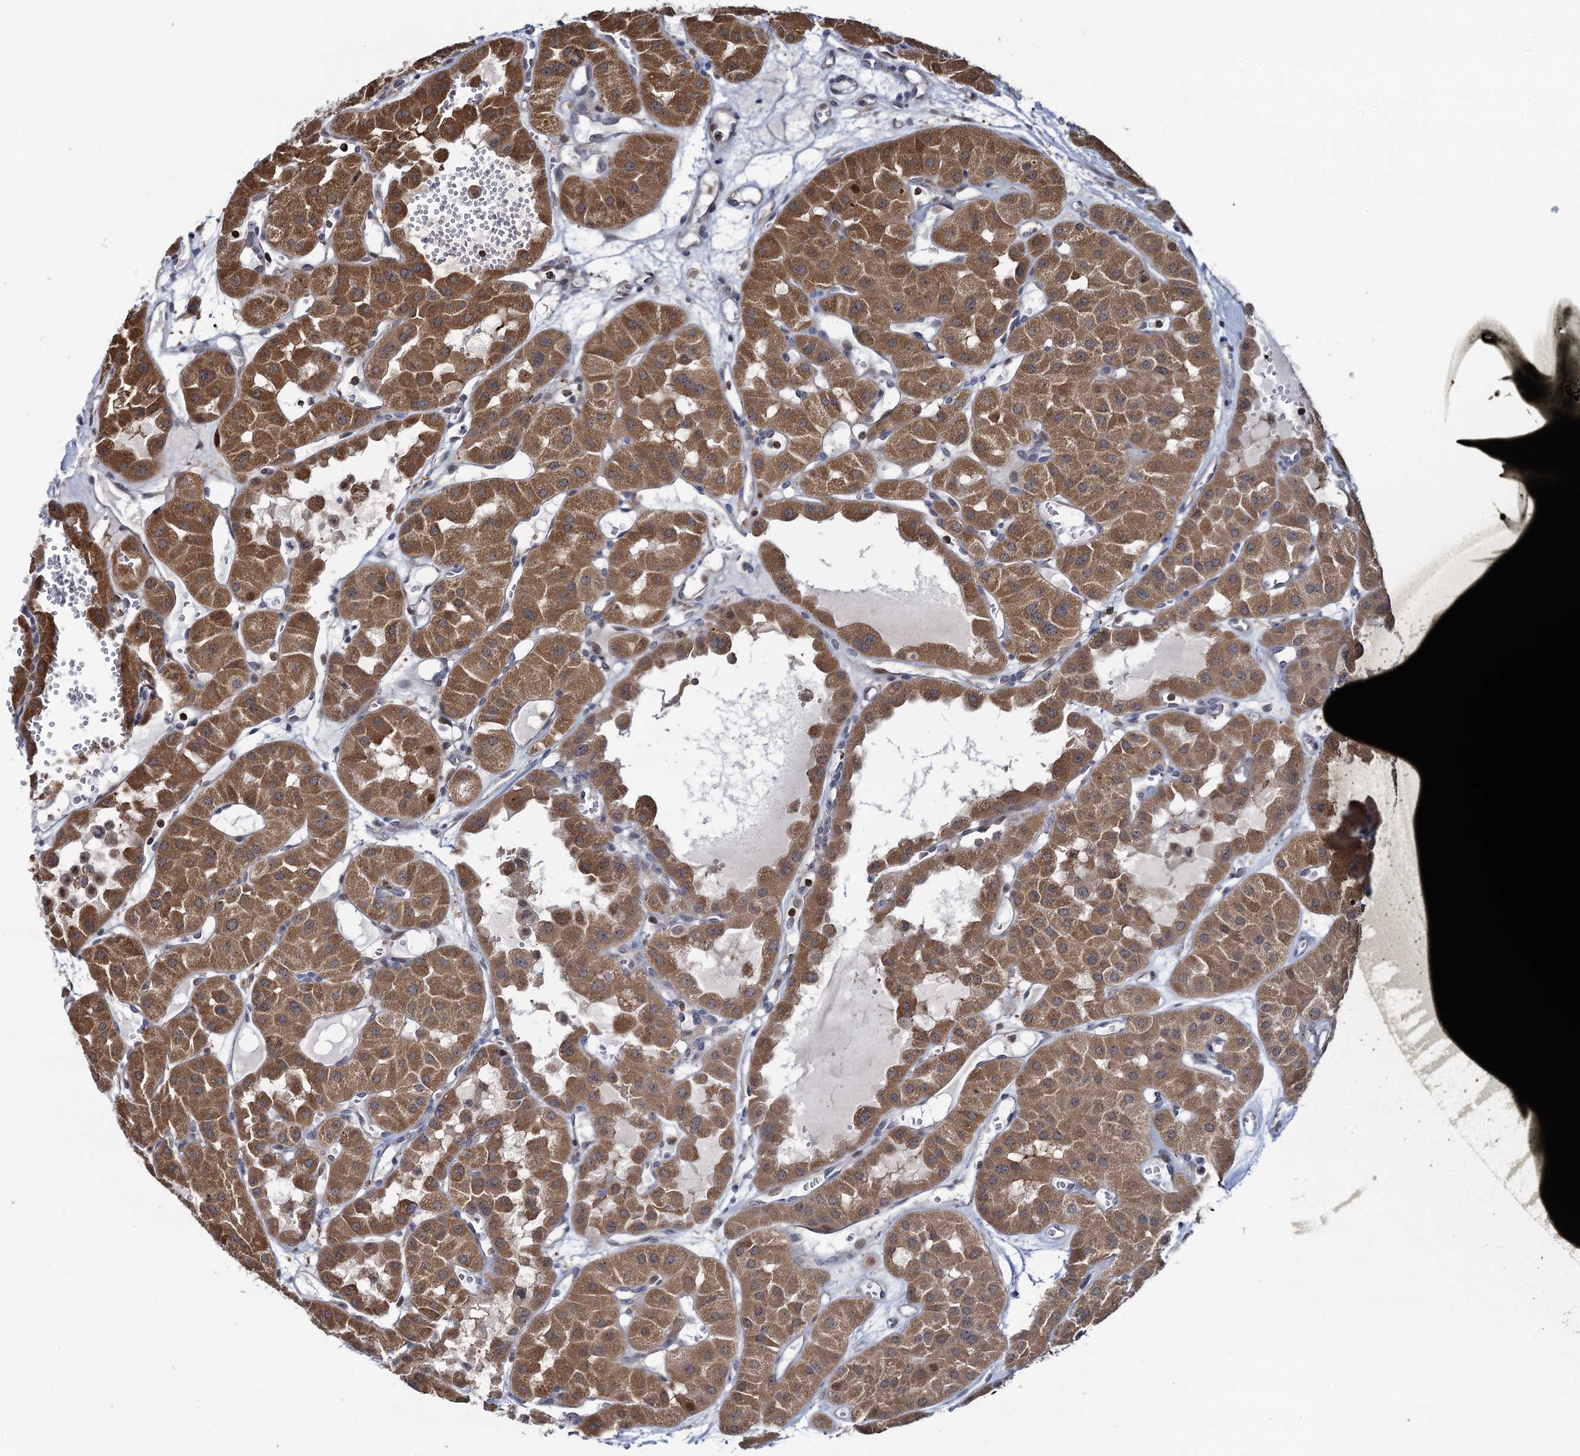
{"staining": {"intensity": "moderate", "quantity": ">75%", "location": "cytoplasmic/membranous"}, "tissue": "renal cancer", "cell_type": "Tumor cells", "image_type": "cancer", "snomed": [{"axis": "morphology", "description": "Carcinoma, NOS"}, {"axis": "topography", "description": "Kidney"}], "caption": "Approximately >75% of tumor cells in human renal carcinoma exhibit moderate cytoplasmic/membranous protein positivity as visualized by brown immunohistochemical staining.", "gene": "CCDC102A", "patient": {"sex": "female", "age": 75}}